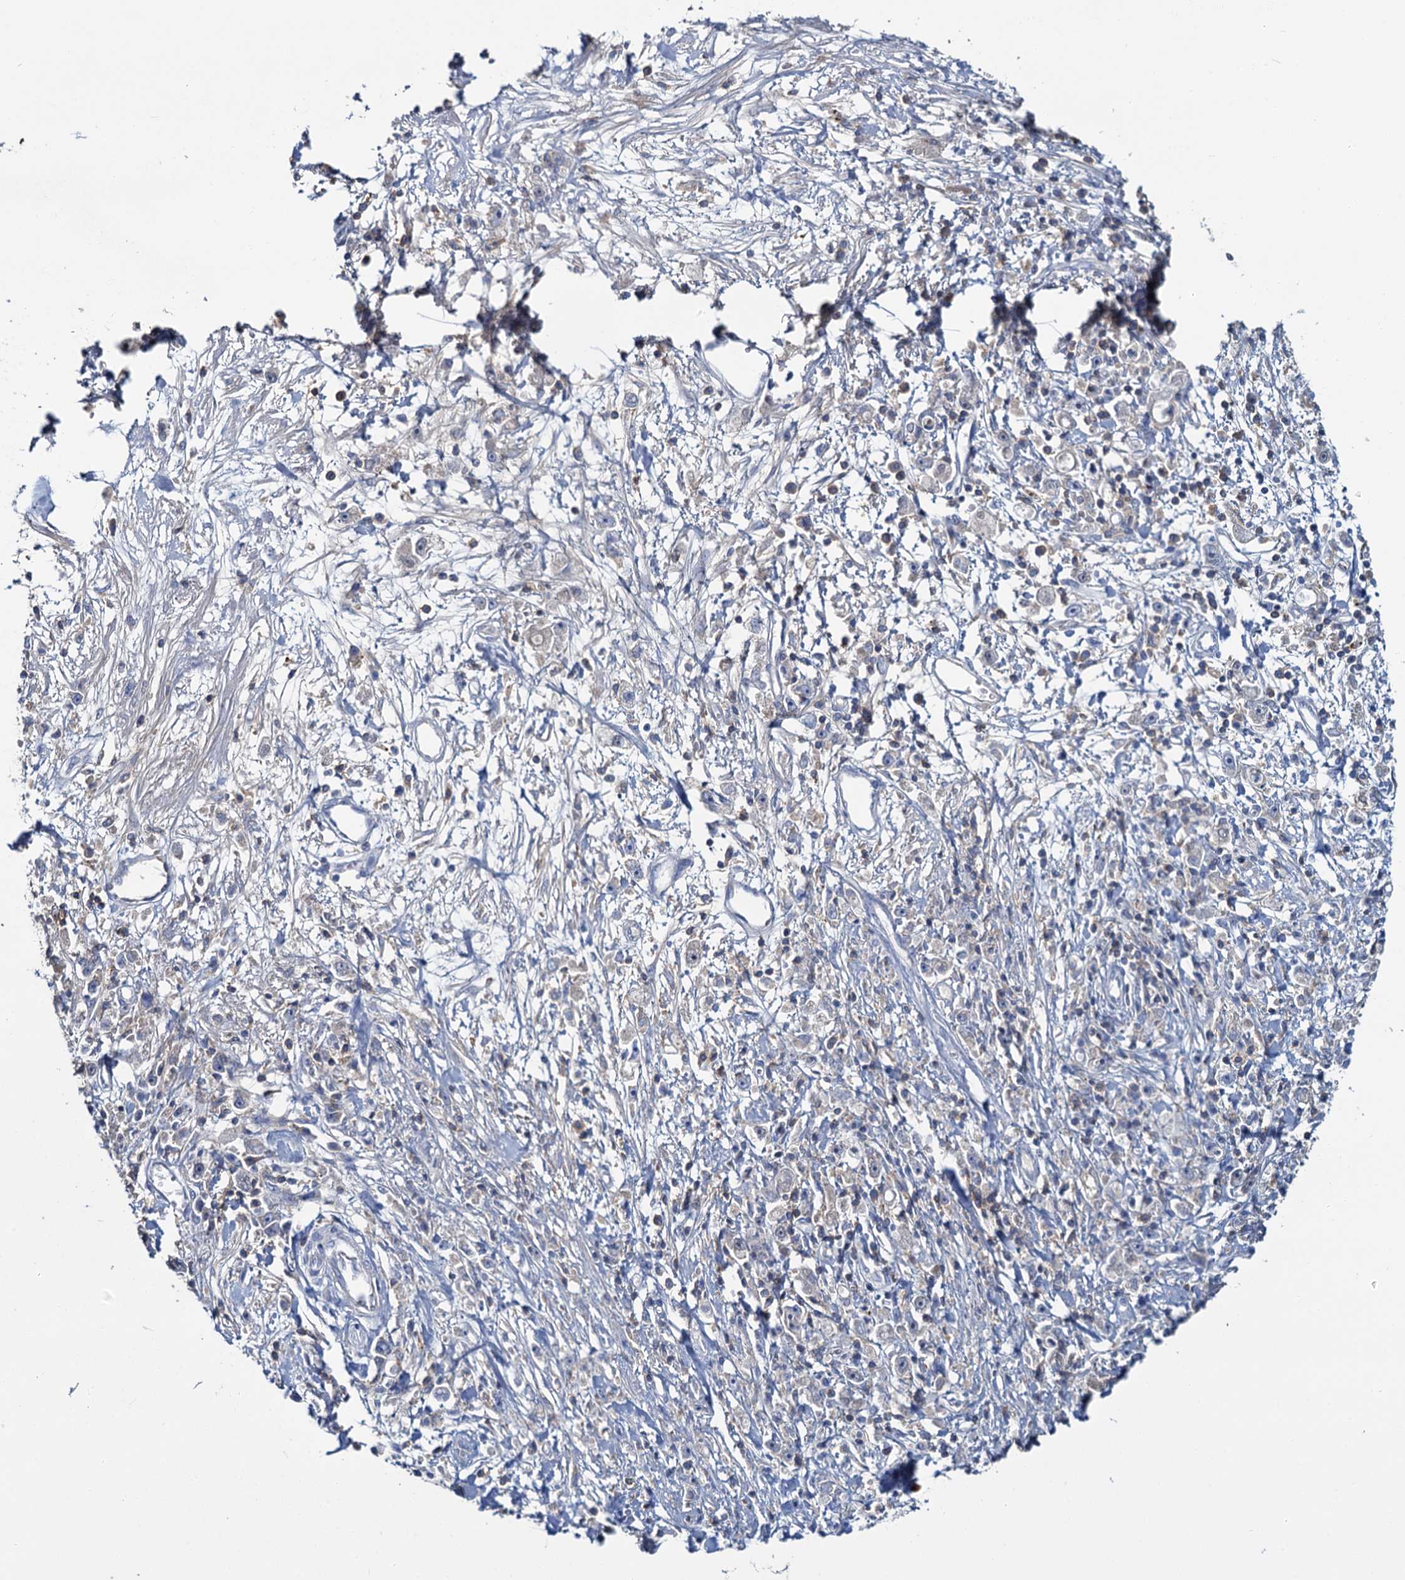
{"staining": {"intensity": "negative", "quantity": "none", "location": "none"}, "tissue": "stomach cancer", "cell_type": "Tumor cells", "image_type": "cancer", "snomed": [{"axis": "morphology", "description": "Adenocarcinoma, NOS"}, {"axis": "topography", "description": "Stomach"}], "caption": "Immunohistochemistry of human adenocarcinoma (stomach) displays no expression in tumor cells.", "gene": "FGFR2", "patient": {"sex": "female", "age": 59}}